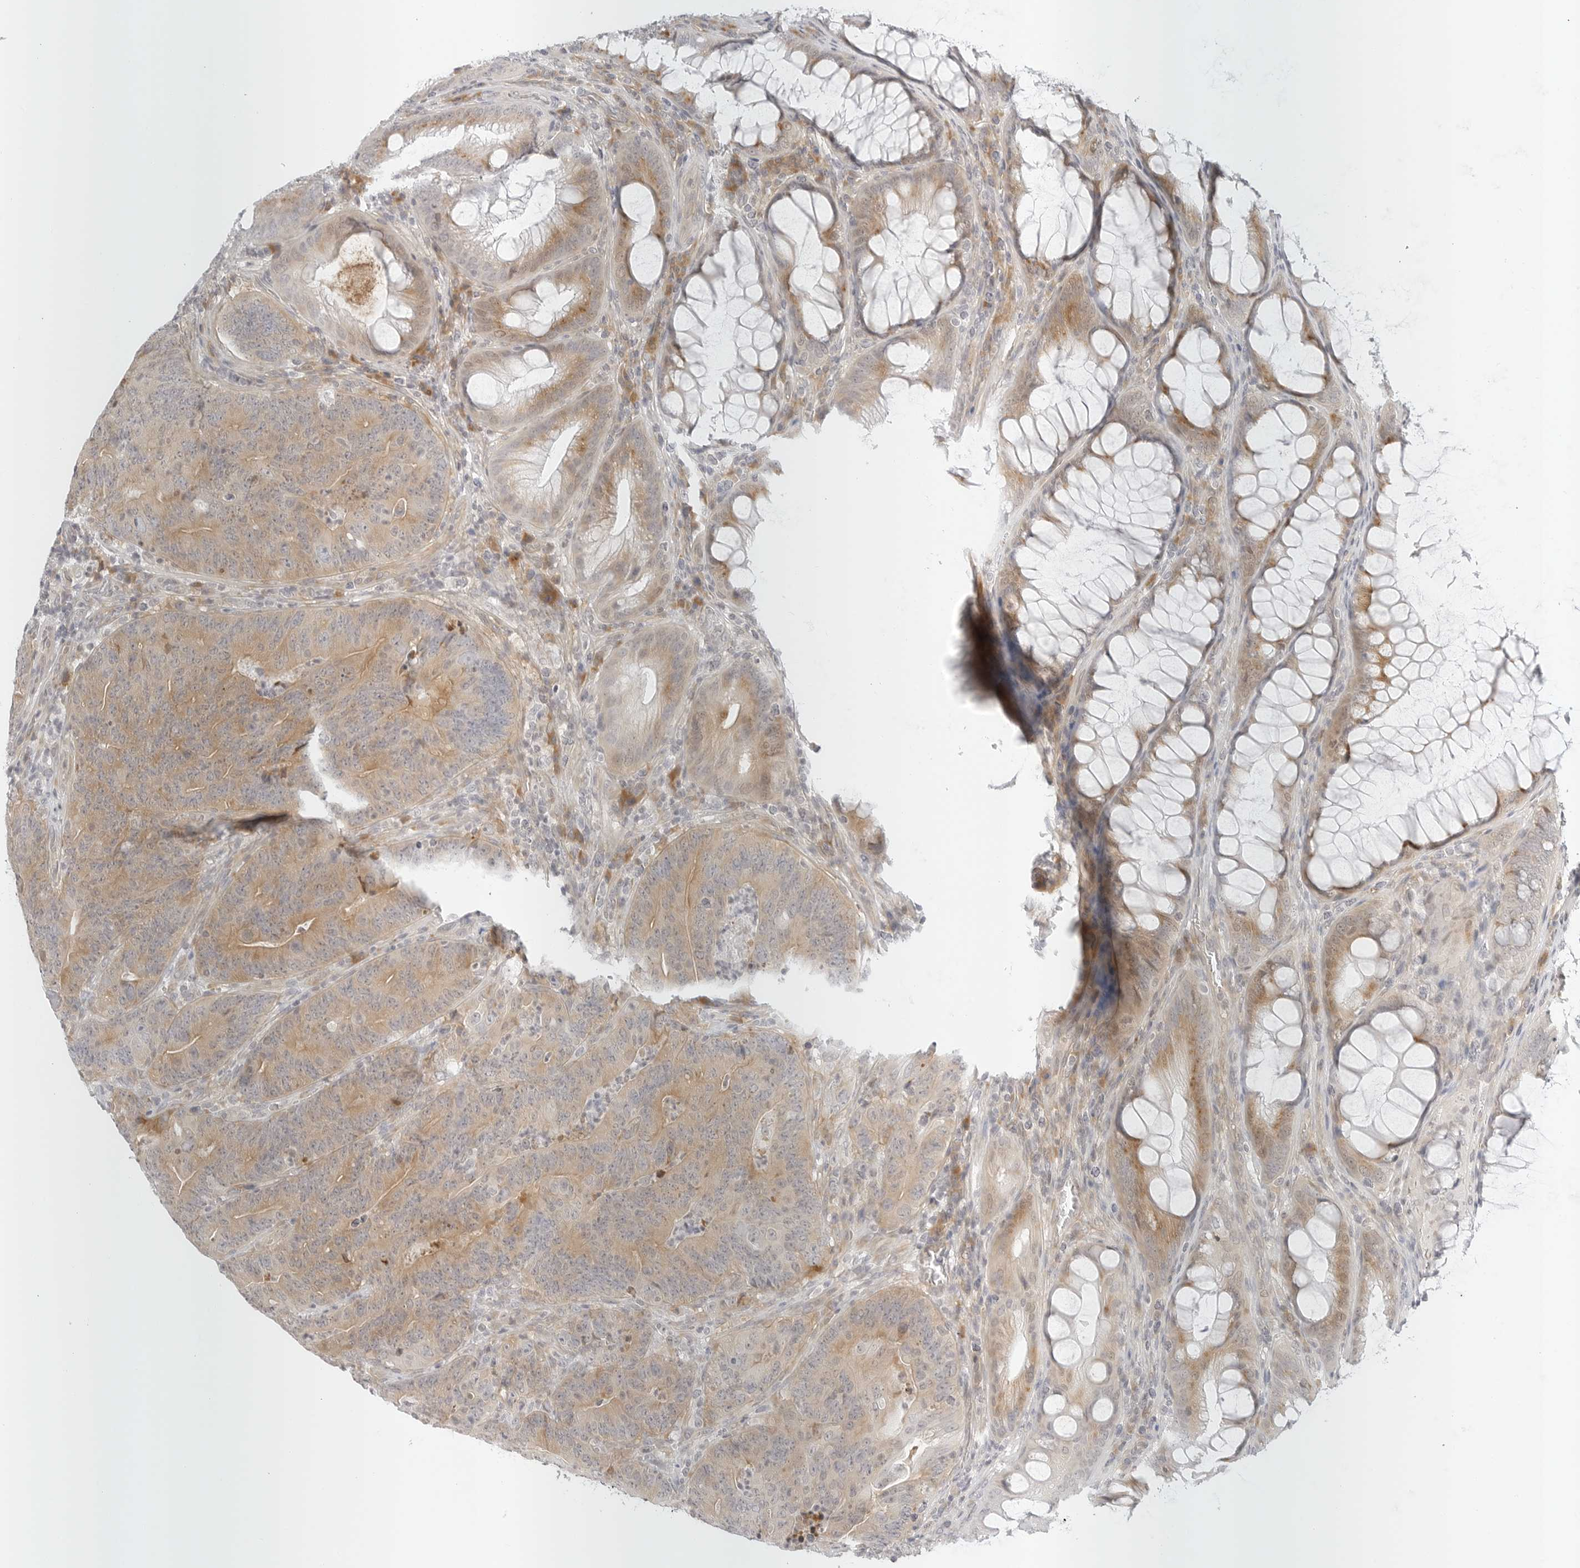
{"staining": {"intensity": "weak", "quantity": ">75%", "location": "cytoplasmic/membranous"}, "tissue": "colorectal cancer", "cell_type": "Tumor cells", "image_type": "cancer", "snomed": [{"axis": "morphology", "description": "Normal tissue, NOS"}, {"axis": "topography", "description": "Colon"}], "caption": "Weak cytoplasmic/membranous staining is appreciated in approximately >75% of tumor cells in colorectal cancer. (DAB = brown stain, brightfield microscopy at high magnification).", "gene": "TCP1", "patient": {"sex": "female", "age": 82}}